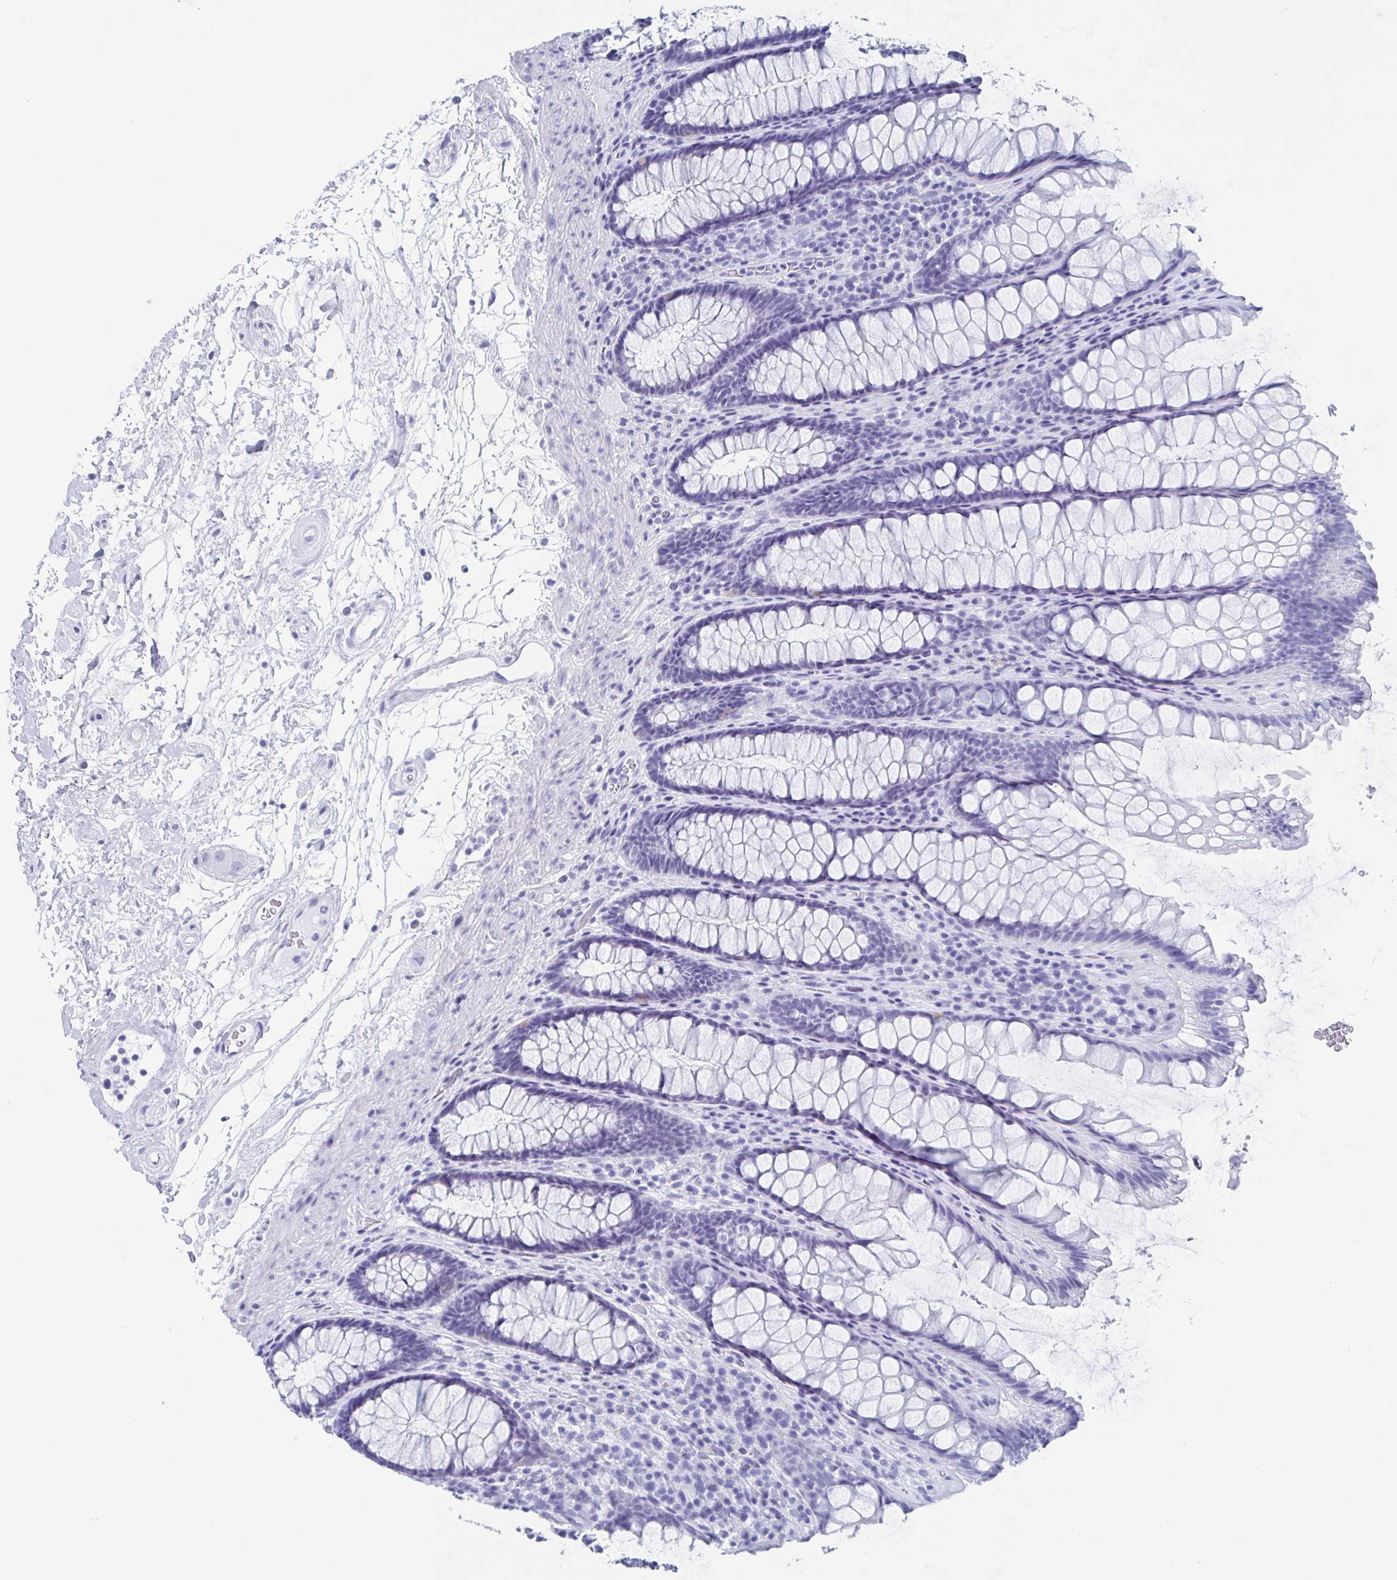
{"staining": {"intensity": "negative", "quantity": "none", "location": "none"}, "tissue": "rectum", "cell_type": "Glandular cells", "image_type": "normal", "snomed": [{"axis": "morphology", "description": "Normal tissue, NOS"}, {"axis": "topography", "description": "Rectum"}], "caption": "IHC of unremarkable rectum shows no positivity in glandular cells.", "gene": "HDGFL1", "patient": {"sex": "male", "age": 72}}